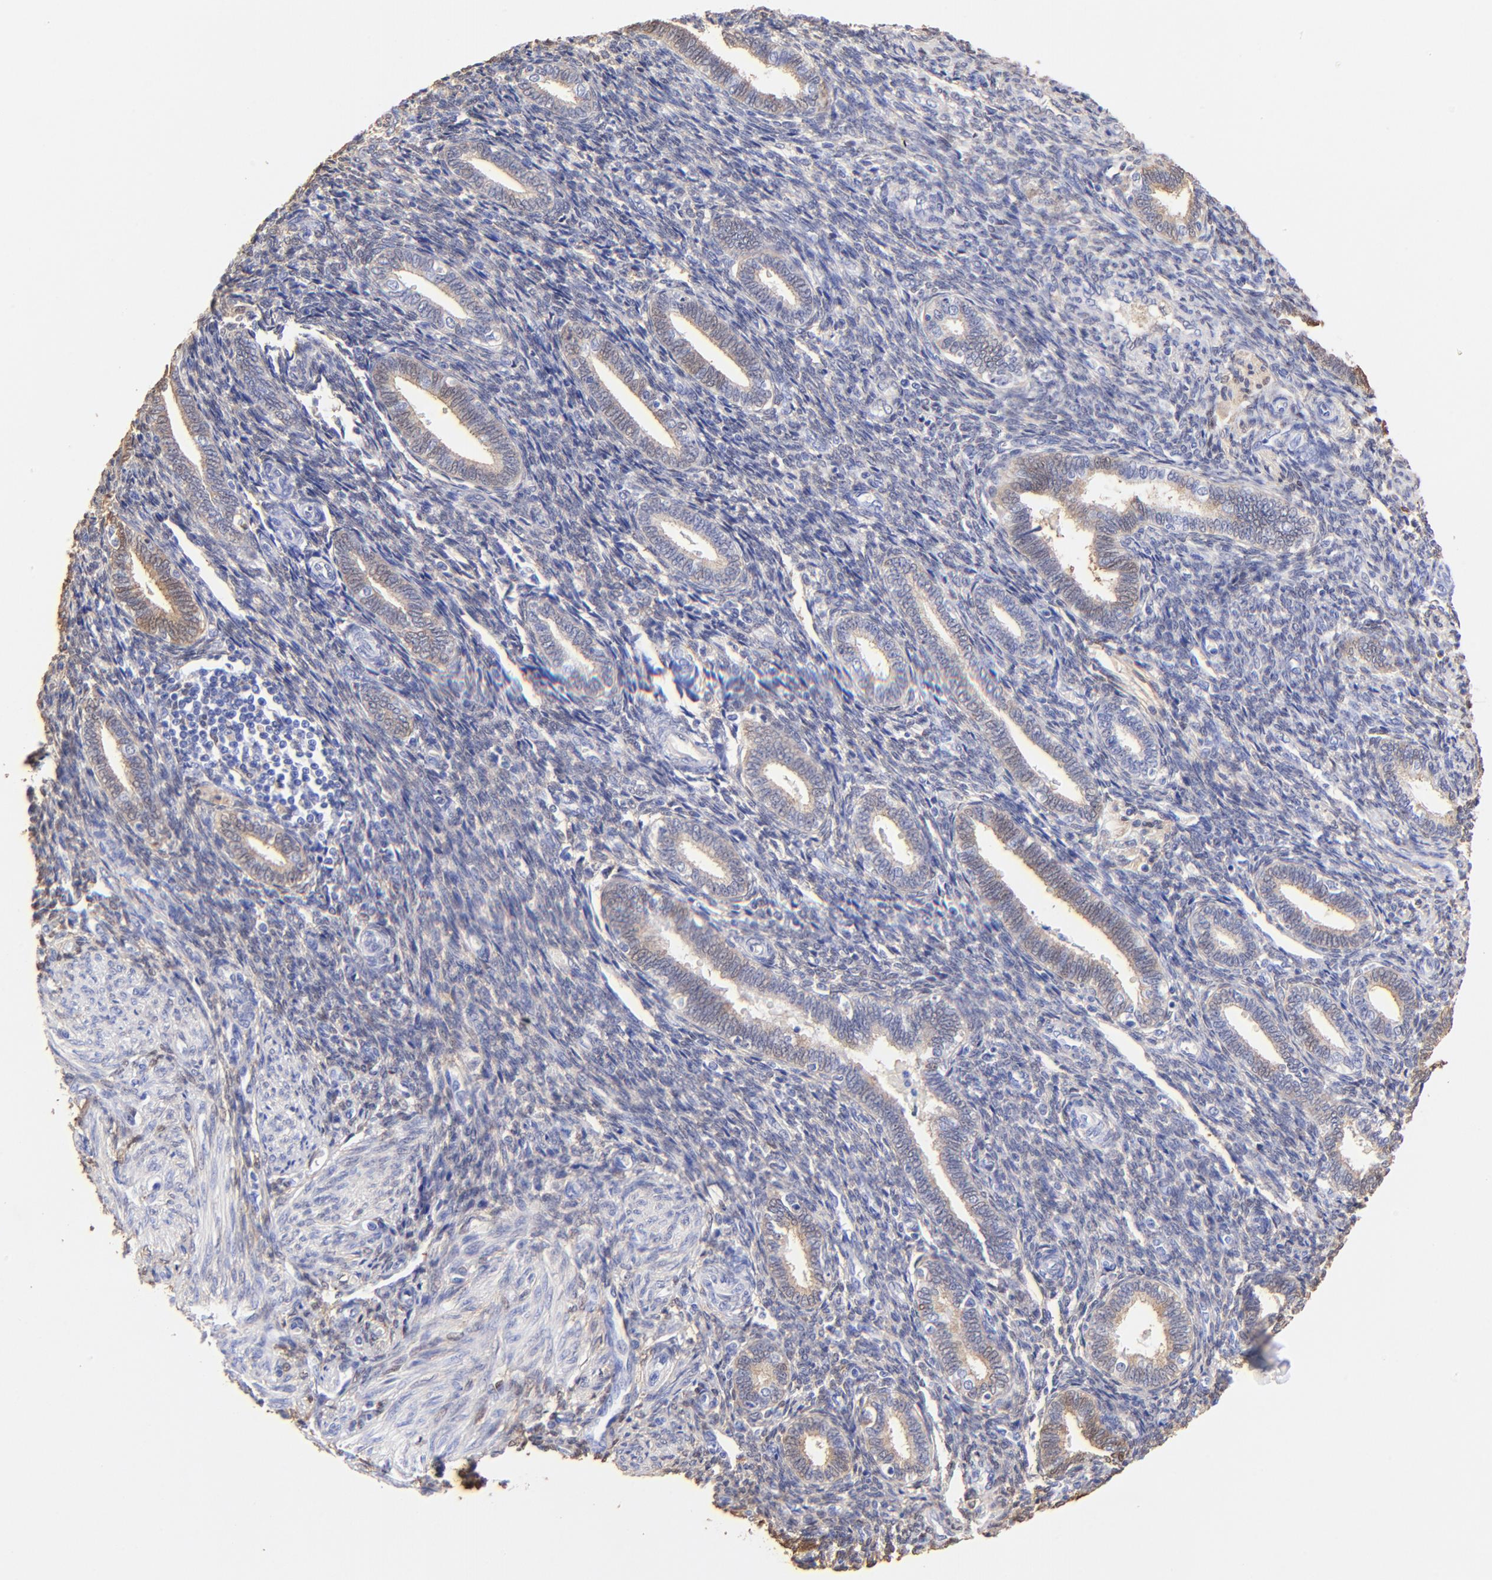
{"staining": {"intensity": "weak", "quantity": "<25%", "location": "cytoplasmic/membranous"}, "tissue": "endometrium", "cell_type": "Cells in endometrial stroma", "image_type": "normal", "snomed": [{"axis": "morphology", "description": "Normal tissue, NOS"}, {"axis": "topography", "description": "Endometrium"}], "caption": "Immunohistochemical staining of normal human endometrium displays no significant expression in cells in endometrial stroma.", "gene": "ALDH1A1", "patient": {"sex": "female", "age": 27}}